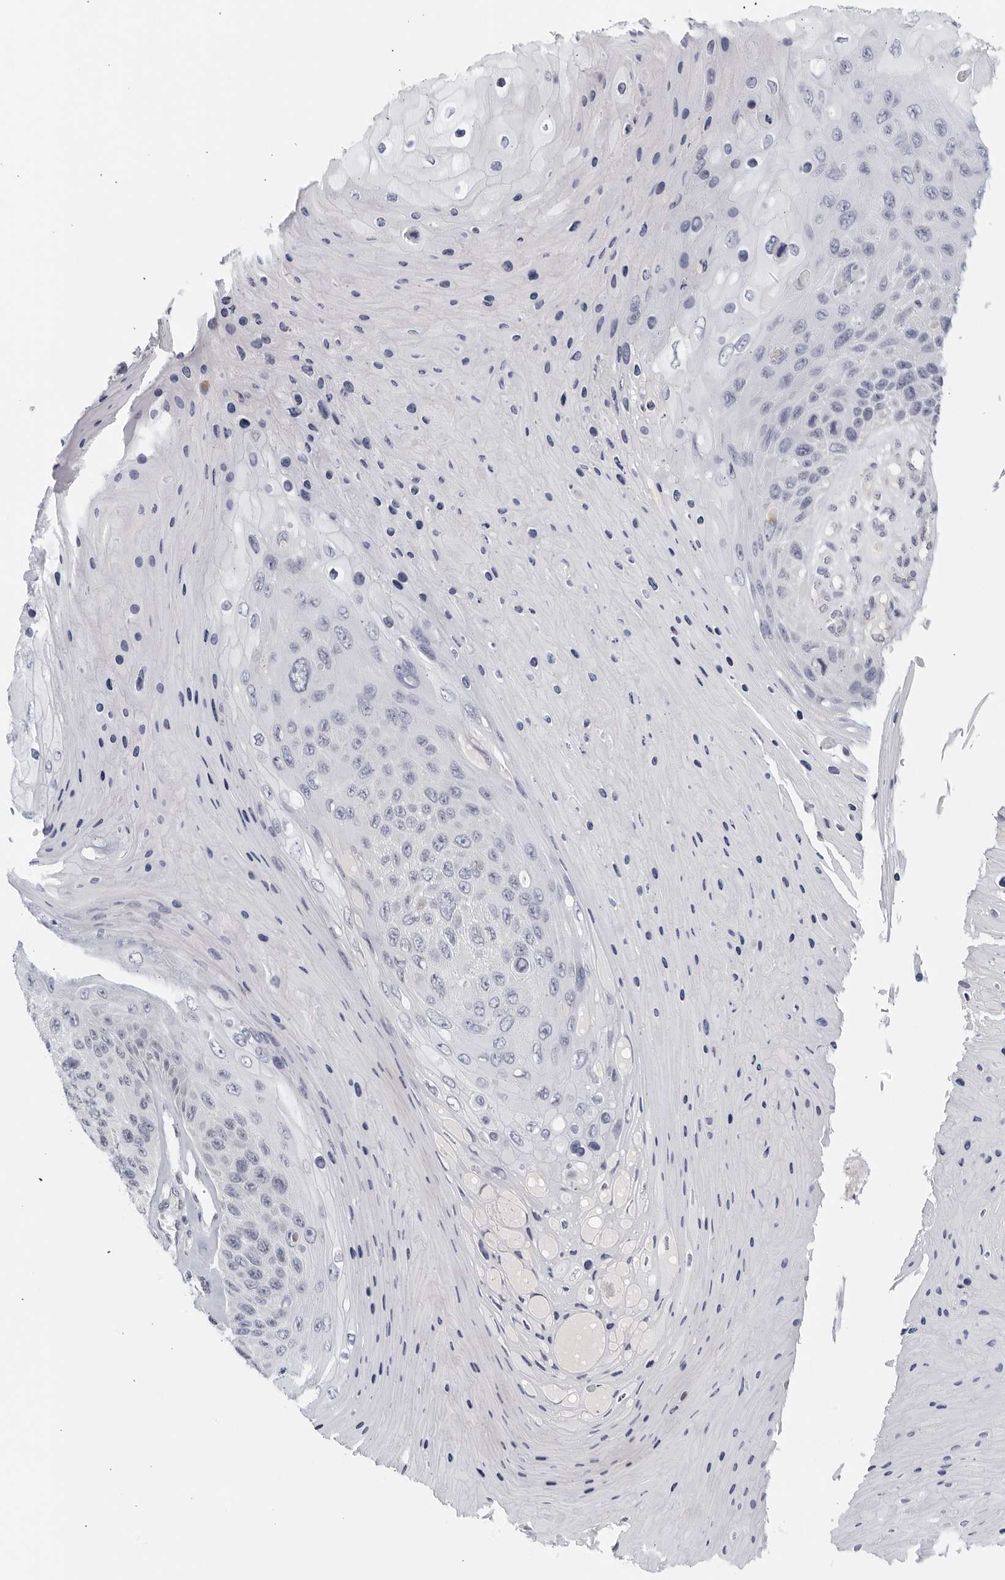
{"staining": {"intensity": "negative", "quantity": "none", "location": "none"}, "tissue": "skin cancer", "cell_type": "Tumor cells", "image_type": "cancer", "snomed": [{"axis": "morphology", "description": "Squamous cell carcinoma, NOS"}, {"axis": "topography", "description": "Skin"}], "caption": "IHC image of neoplastic tissue: human skin squamous cell carcinoma stained with DAB (3,3'-diaminobenzidine) exhibits no significant protein expression in tumor cells.", "gene": "MATN1", "patient": {"sex": "female", "age": 88}}